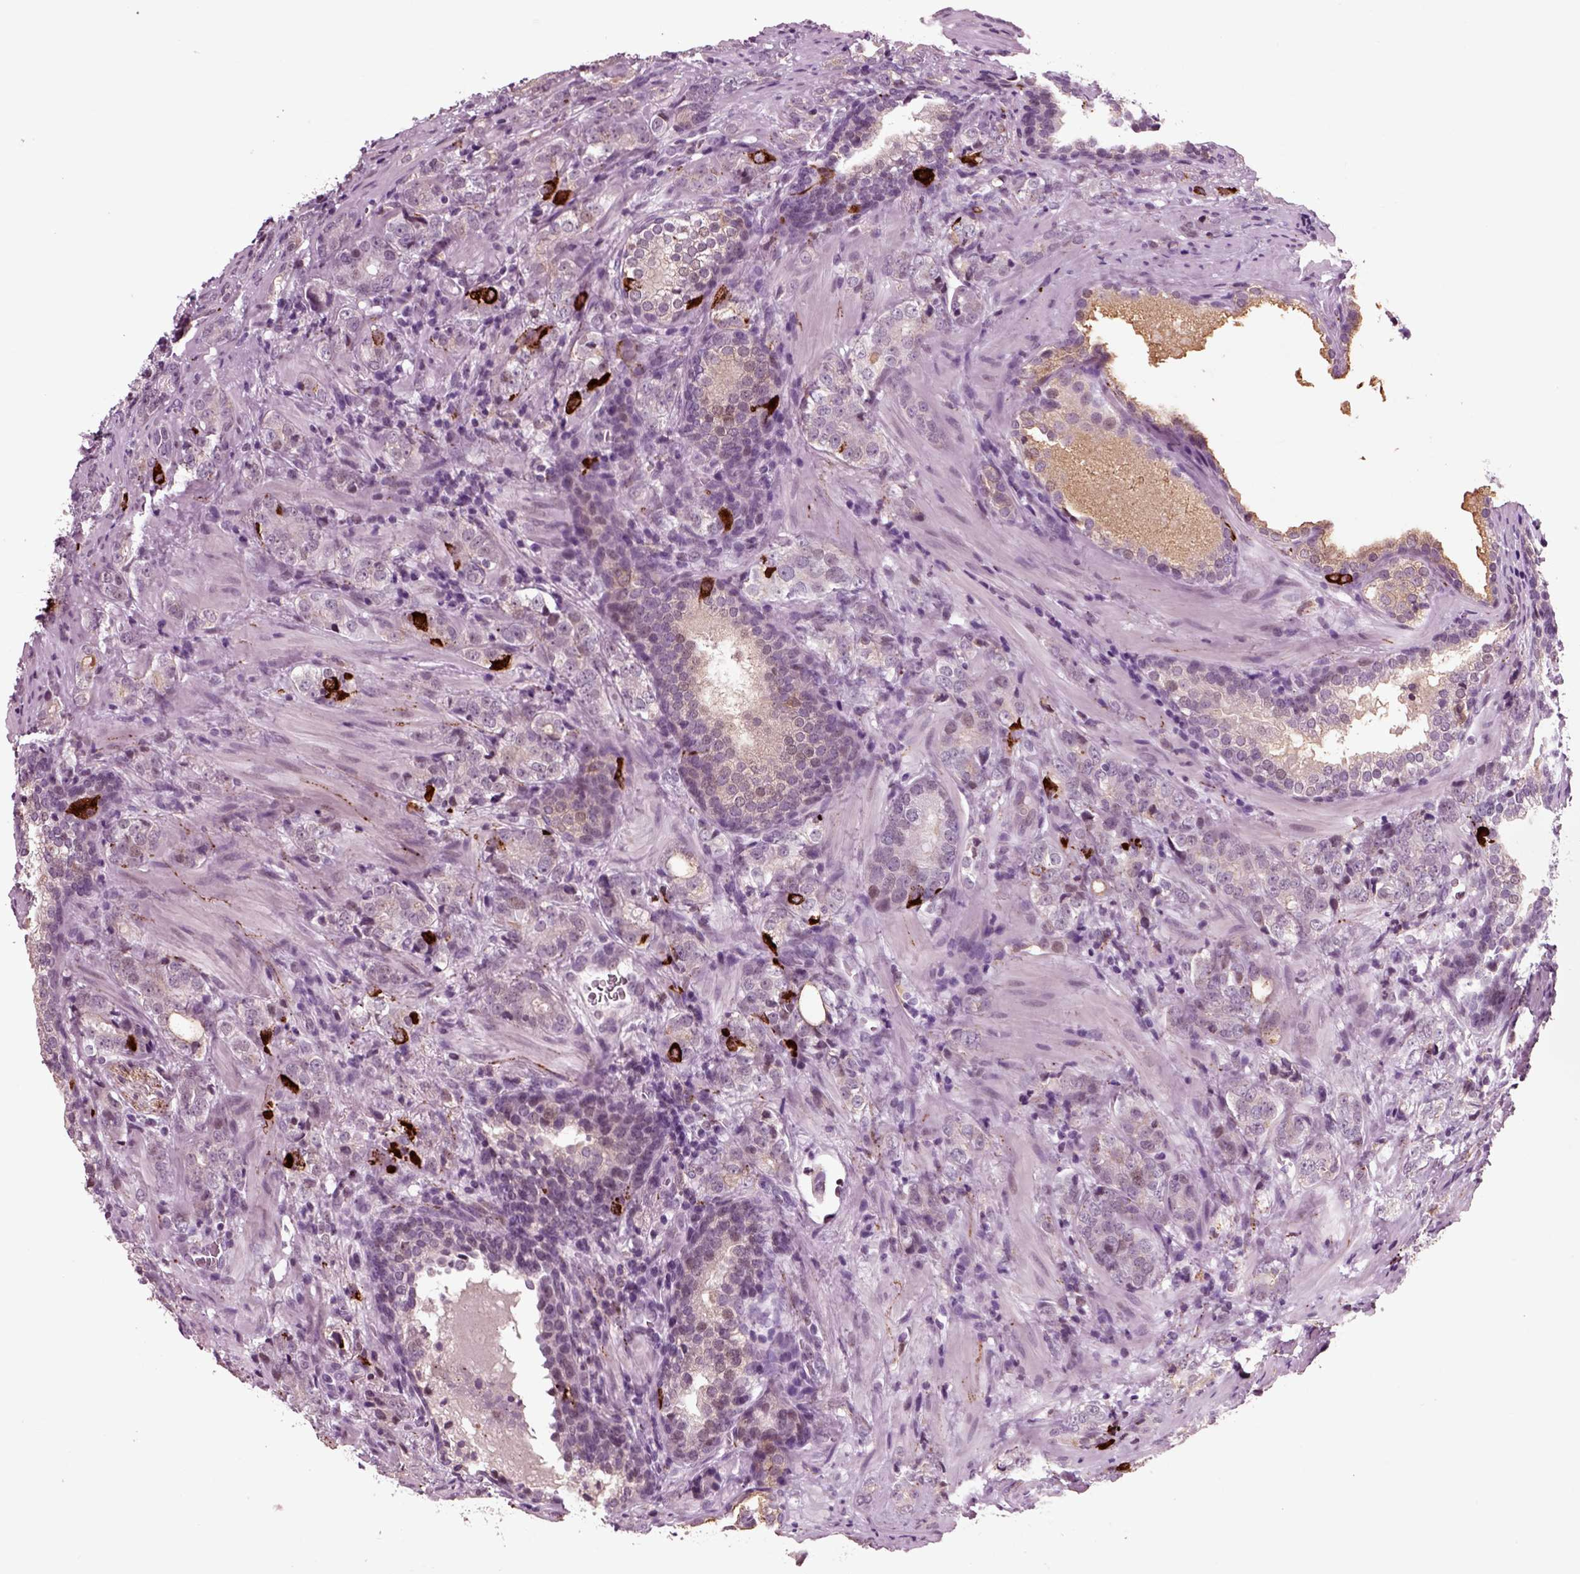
{"staining": {"intensity": "negative", "quantity": "none", "location": "none"}, "tissue": "prostate cancer", "cell_type": "Tumor cells", "image_type": "cancer", "snomed": [{"axis": "morphology", "description": "Adenocarcinoma, NOS"}, {"axis": "topography", "description": "Prostate and seminal vesicle, NOS"}], "caption": "High magnification brightfield microscopy of prostate adenocarcinoma stained with DAB (3,3'-diaminobenzidine) (brown) and counterstained with hematoxylin (blue): tumor cells show no significant staining. Nuclei are stained in blue.", "gene": "CHGB", "patient": {"sex": "male", "age": 63}}